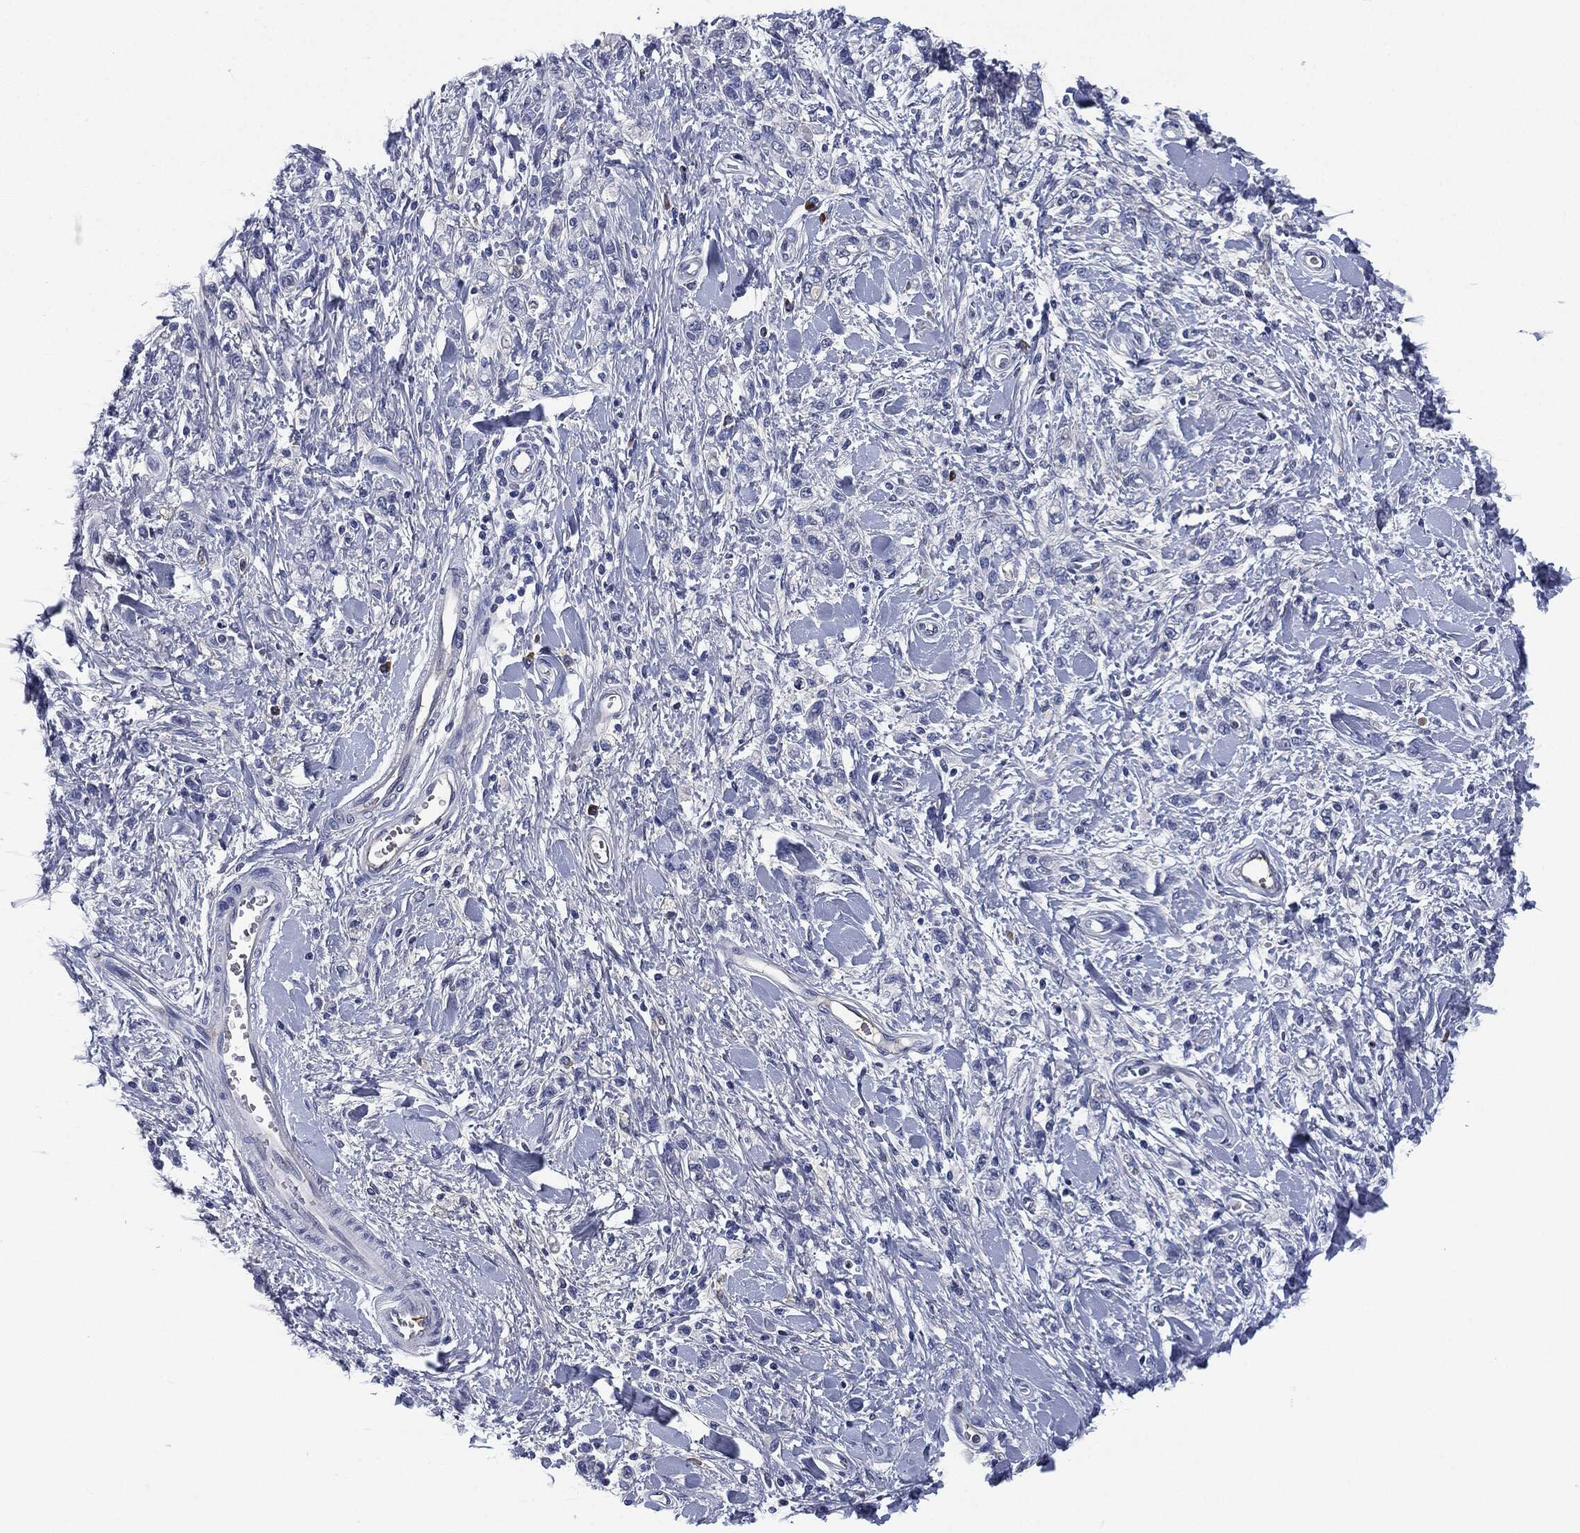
{"staining": {"intensity": "negative", "quantity": "none", "location": "none"}, "tissue": "stomach cancer", "cell_type": "Tumor cells", "image_type": "cancer", "snomed": [{"axis": "morphology", "description": "Adenocarcinoma, NOS"}, {"axis": "topography", "description": "Stomach"}], "caption": "High power microscopy image of an immunohistochemistry image of adenocarcinoma (stomach), revealing no significant staining in tumor cells.", "gene": "SIGLEC7", "patient": {"sex": "male", "age": 77}}